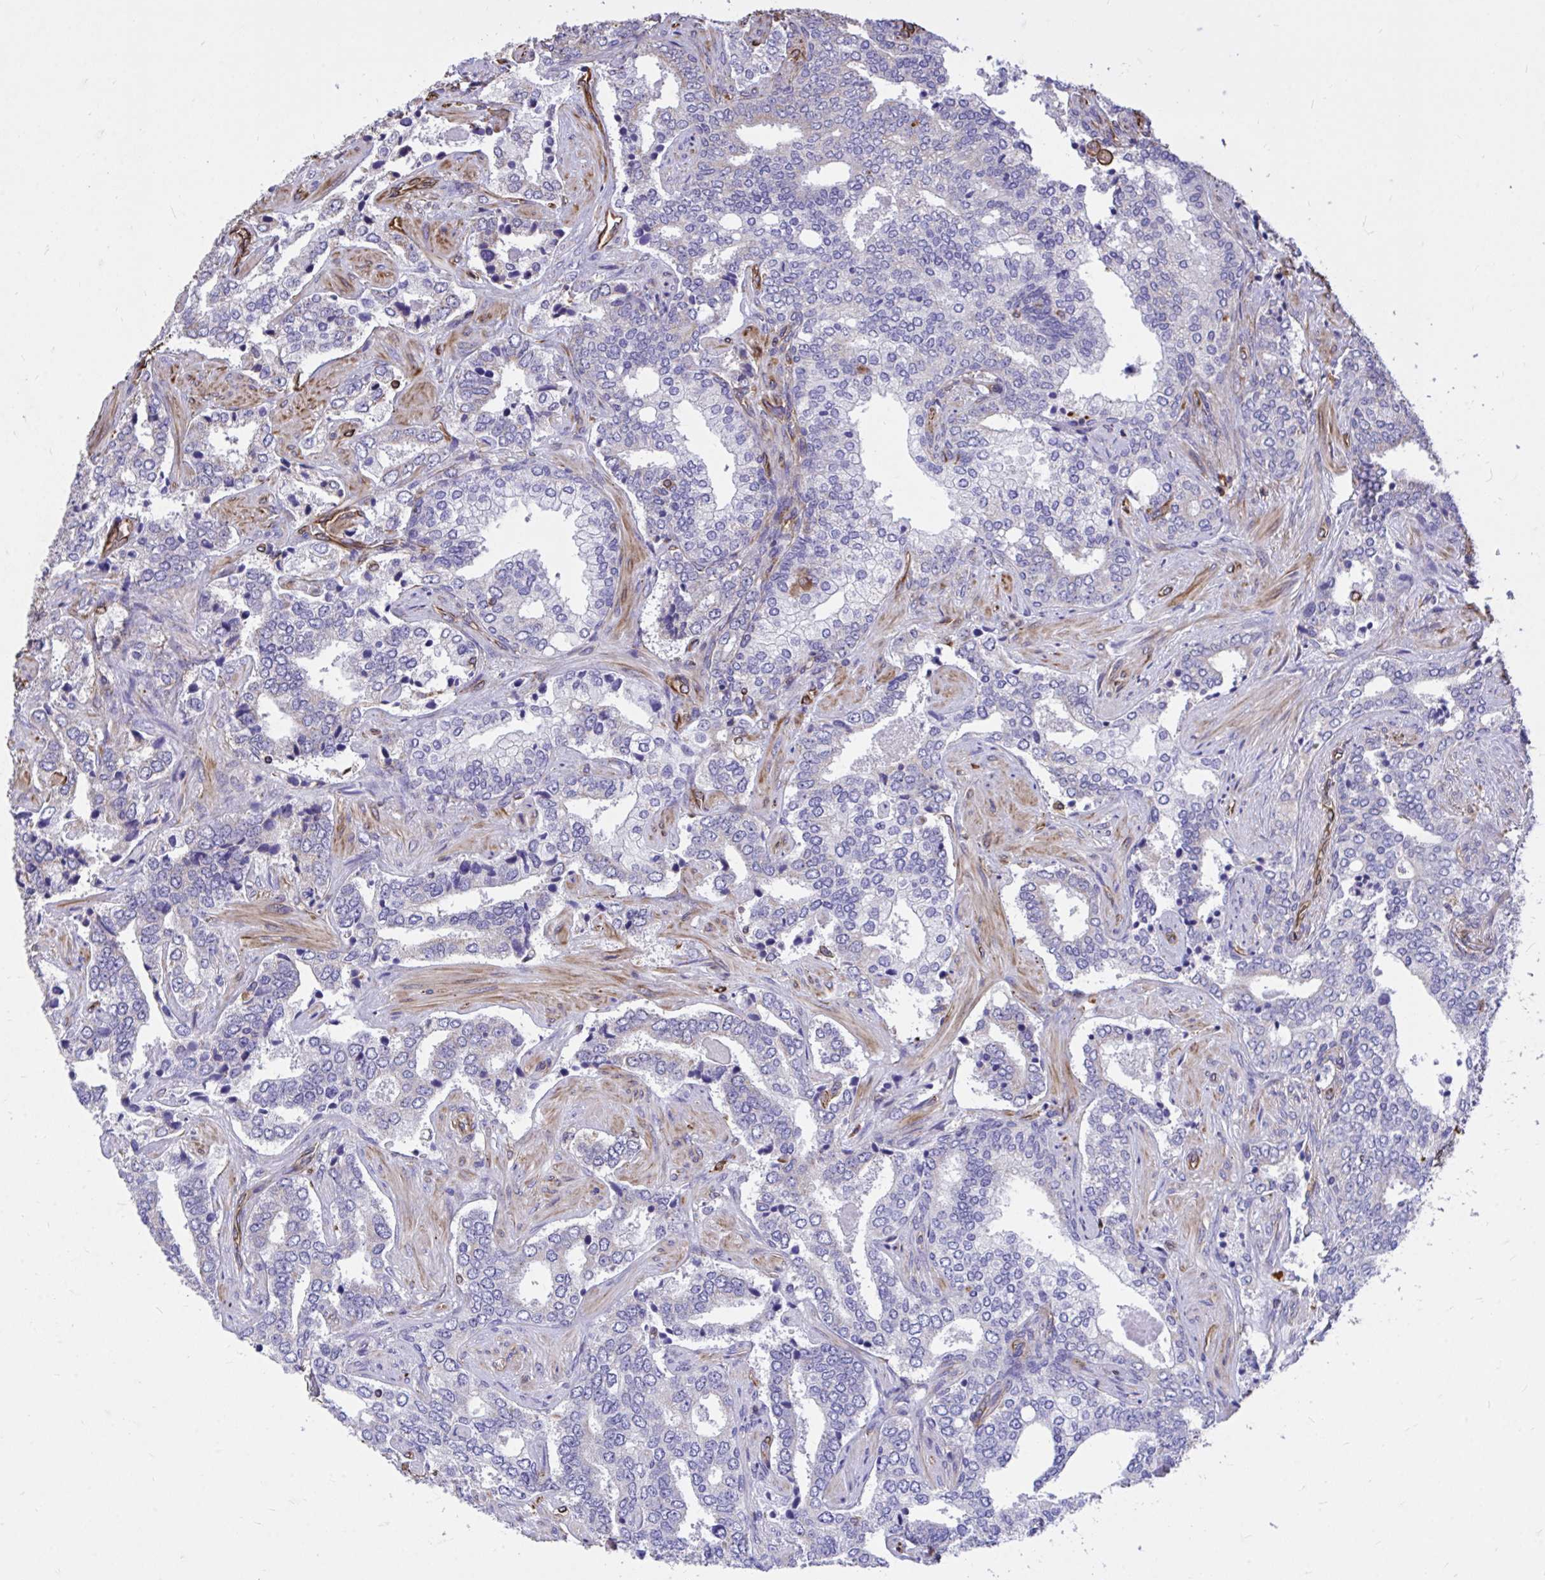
{"staining": {"intensity": "negative", "quantity": "none", "location": "none"}, "tissue": "prostate cancer", "cell_type": "Tumor cells", "image_type": "cancer", "snomed": [{"axis": "morphology", "description": "Adenocarcinoma, High grade"}, {"axis": "topography", "description": "Prostate"}], "caption": "This is an immunohistochemistry photomicrograph of human prostate cancer (adenocarcinoma (high-grade)). There is no positivity in tumor cells.", "gene": "RNF103", "patient": {"sex": "male", "age": 60}}